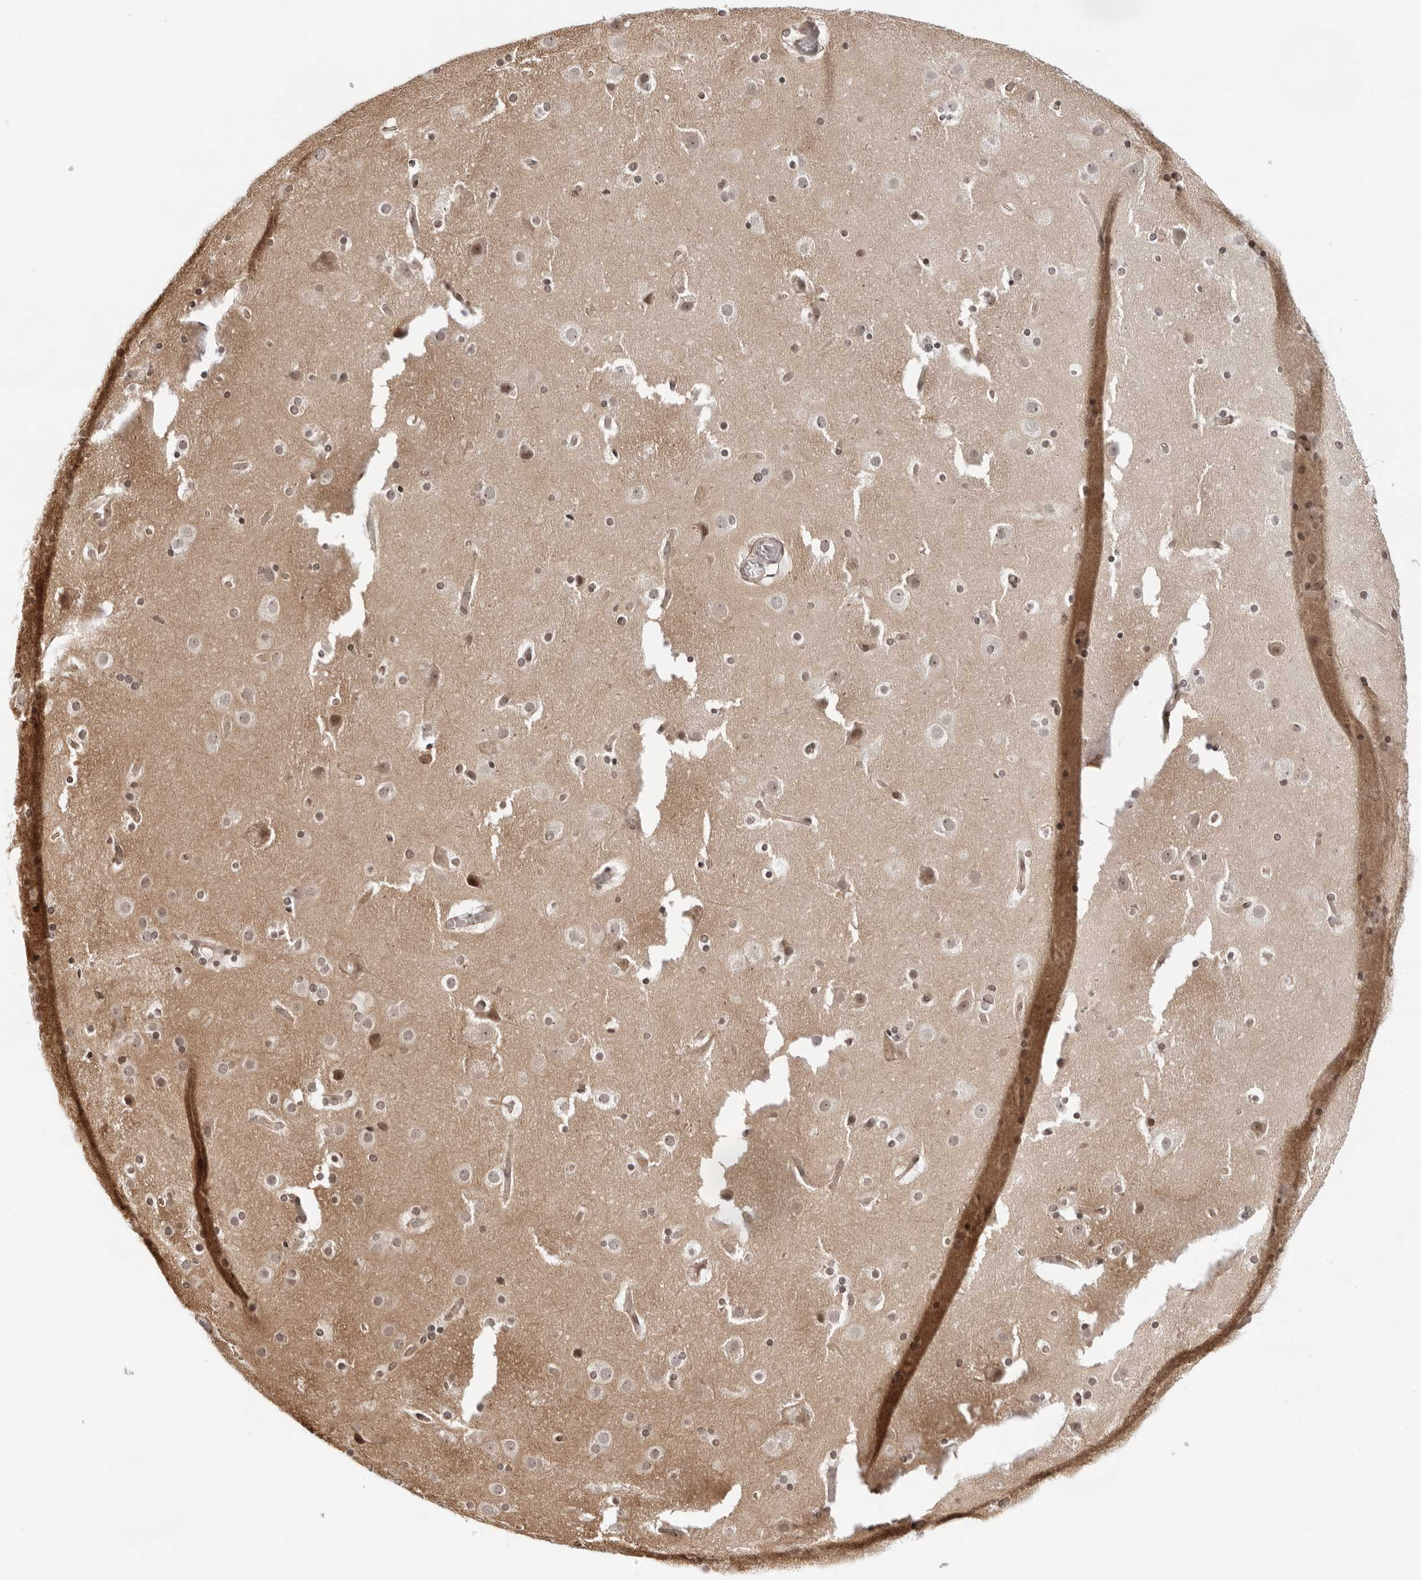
{"staining": {"intensity": "moderate", "quantity": ">75%", "location": "nuclear"}, "tissue": "cerebral cortex", "cell_type": "Endothelial cells", "image_type": "normal", "snomed": [{"axis": "morphology", "description": "Normal tissue, NOS"}, {"axis": "topography", "description": "Cerebral cortex"}], "caption": "IHC histopathology image of normal human cerebral cortex stained for a protein (brown), which demonstrates medium levels of moderate nuclear staining in about >75% of endothelial cells.", "gene": "ITGB3BP", "patient": {"sex": "male", "age": 57}}